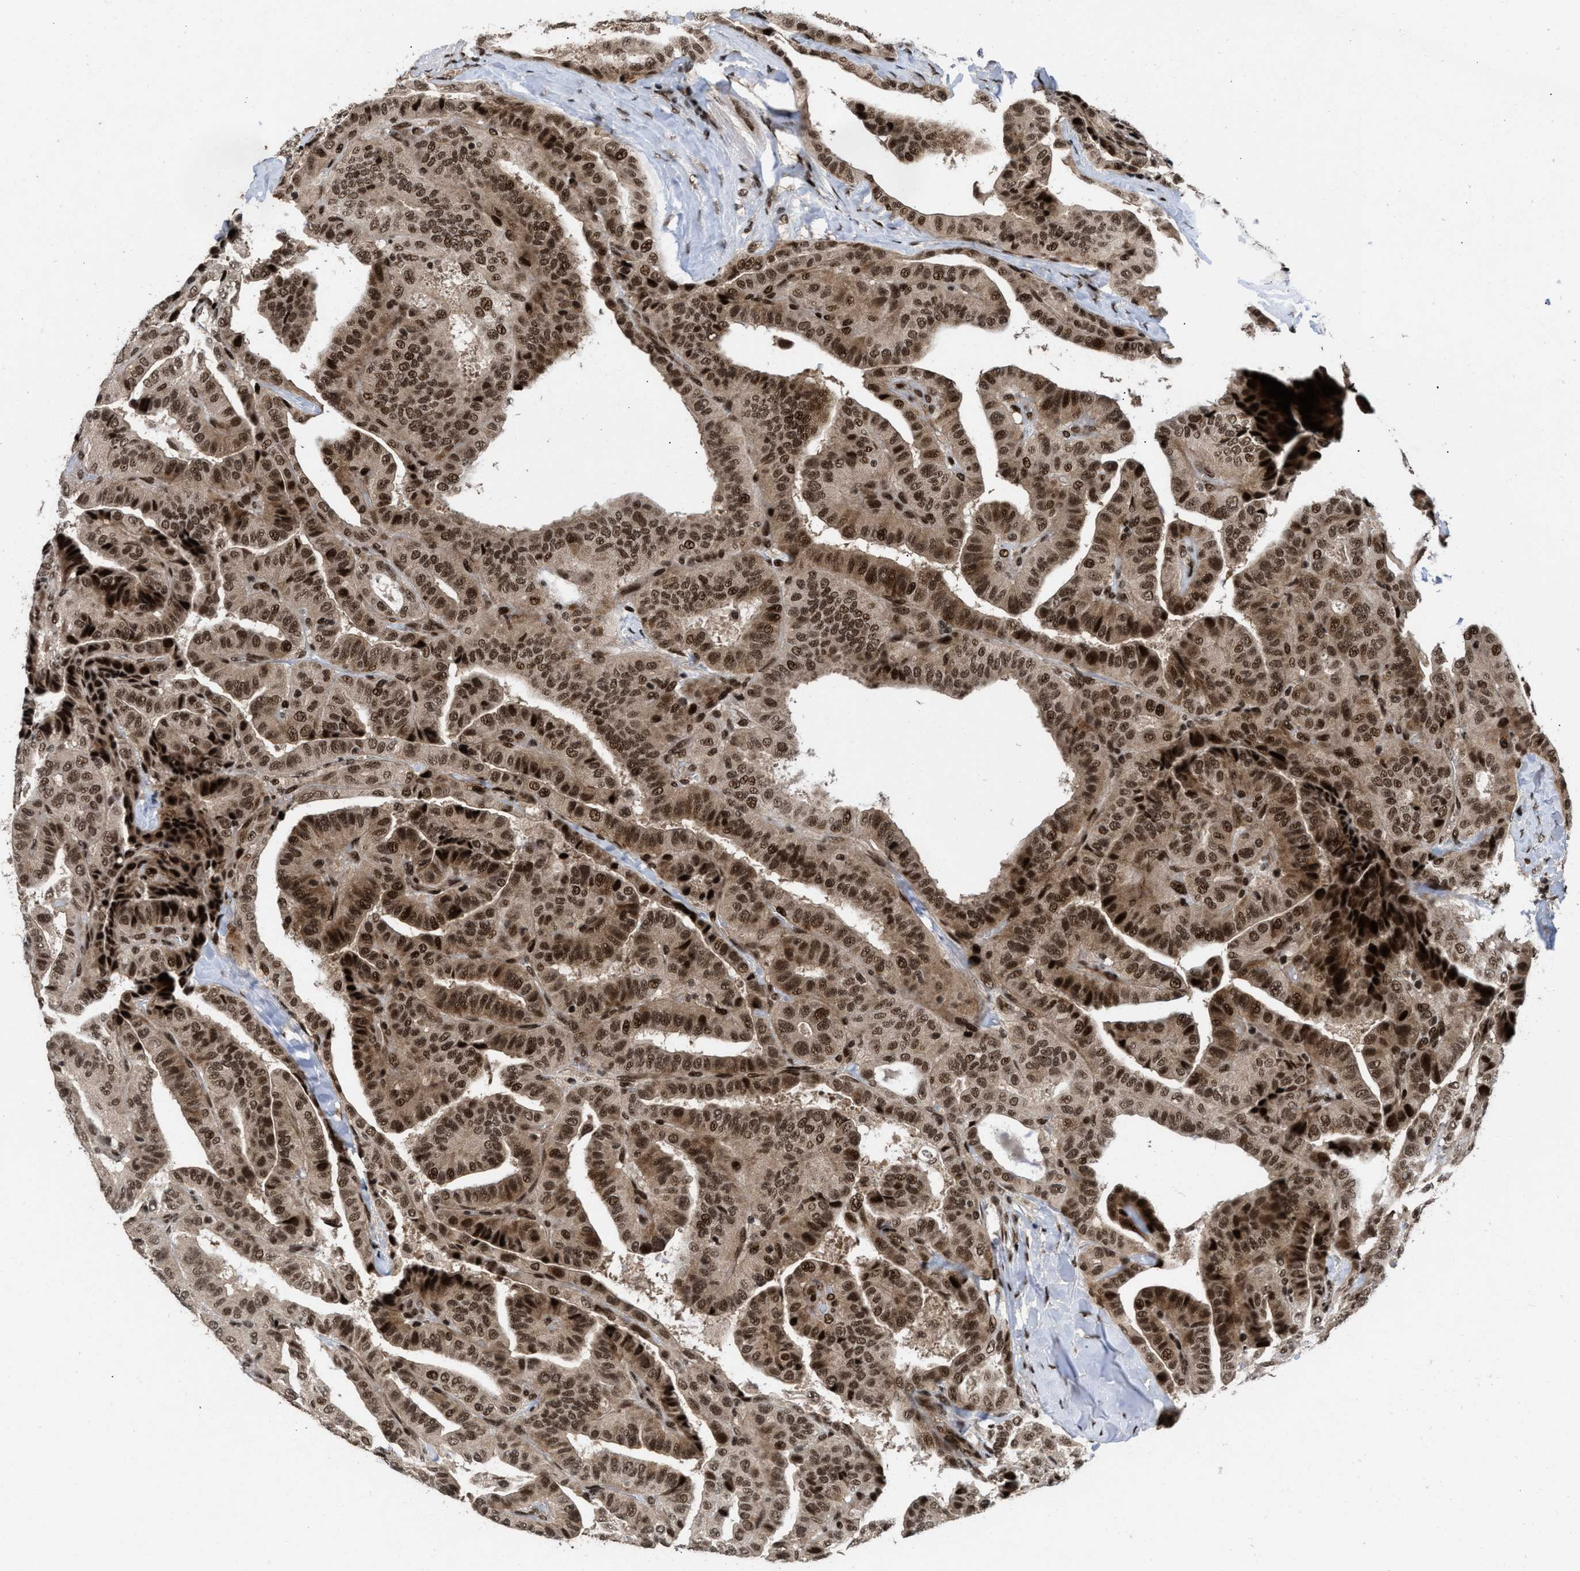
{"staining": {"intensity": "moderate", "quantity": ">75%", "location": "cytoplasmic/membranous,nuclear"}, "tissue": "thyroid cancer", "cell_type": "Tumor cells", "image_type": "cancer", "snomed": [{"axis": "morphology", "description": "Papillary adenocarcinoma, NOS"}, {"axis": "topography", "description": "Thyroid gland"}], "caption": "Thyroid papillary adenocarcinoma stained for a protein displays moderate cytoplasmic/membranous and nuclear positivity in tumor cells.", "gene": "WIZ", "patient": {"sex": "male", "age": 77}}